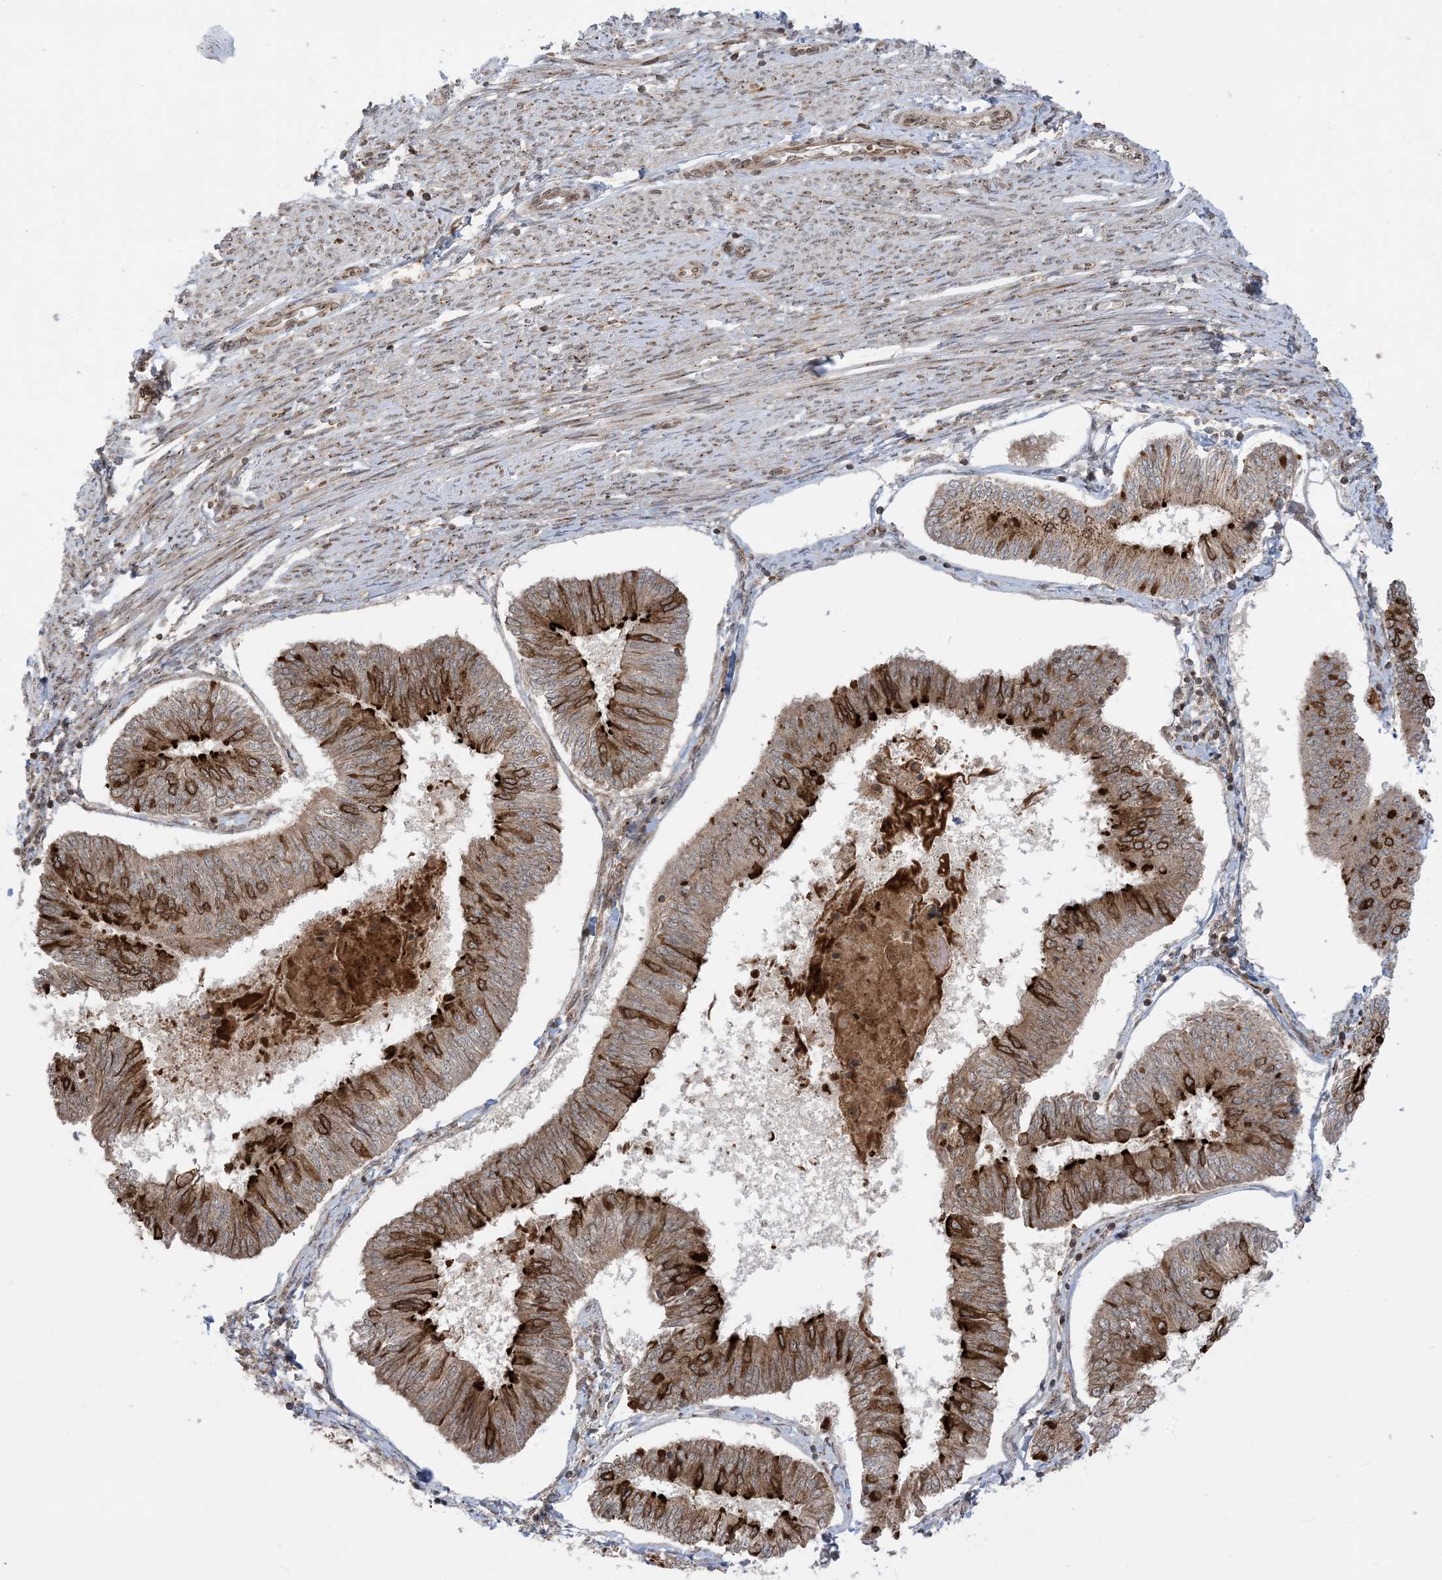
{"staining": {"intensity": "strong", "quantity": "25%-75%", "location": "cytoplasmic/membranous"}, "tissue": "endometrial cancer", "cell_type": "Tumor cells", "image_type": "cancer", "snomed": [{"axis": "morphology", "description": "Adenocarcinoma, NOS"}, {"axis": "topography", "description": "Endometrium"}], "caption": "Endometrial adenocarcinoma was stained to show a protein in brown. There is high levels of strong cytoplasmic/membranous positivity in approximately 25%-75% of tumor cells.", "gene": "CASP4", "patient": {"sex": "female", "age": 58}}